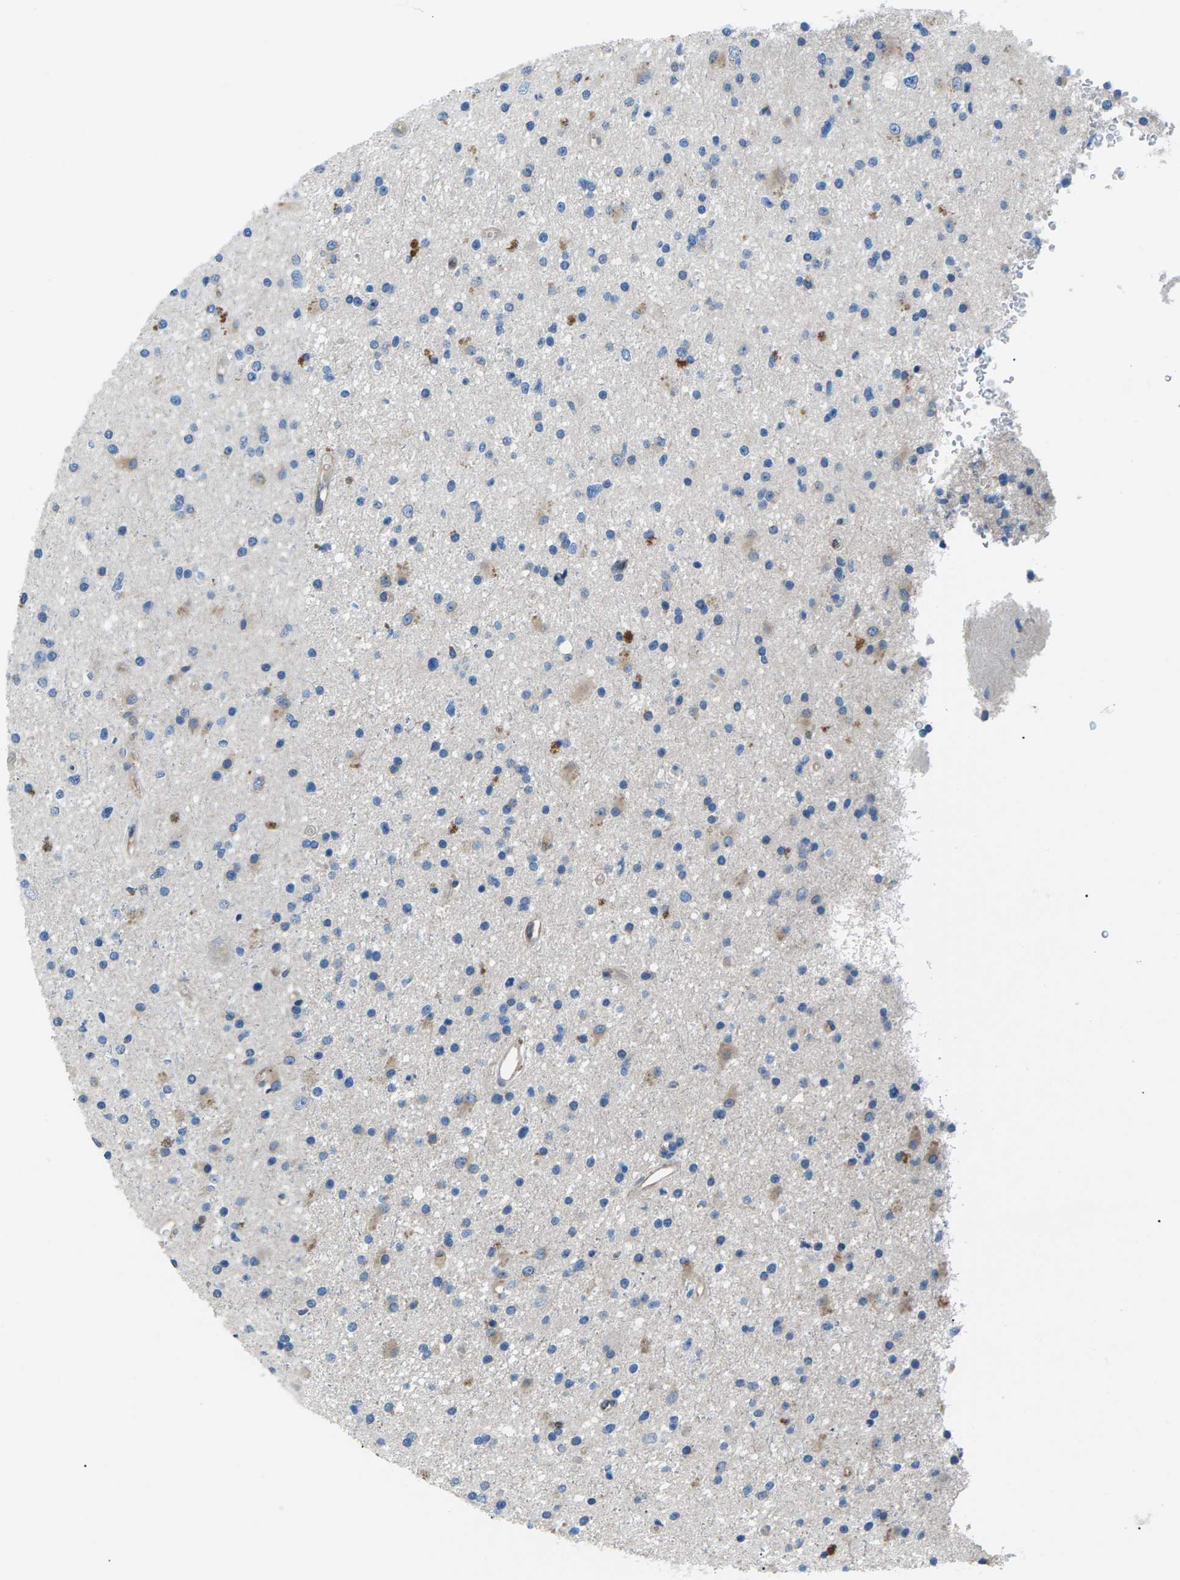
{"staining": {"intensity": "weak", "quantity": "<25%", "location": "cytoplasmic/membranous"}, "tissue": "glioma", "cell_type": "Tumor cells", "image_type": "cancer", "snomed": [{"axis": "morphology", "description": "Glioma, malignant, High grade"}, {"axis": "topography", "description": "Brain"}], "caption": "This is an immunohistochemistry image of malignant glioma (high-grade). There is no positivity in tumor cells.", "gene": "ZDHHC24", "patient": {"sex": "male", "age": 33}}